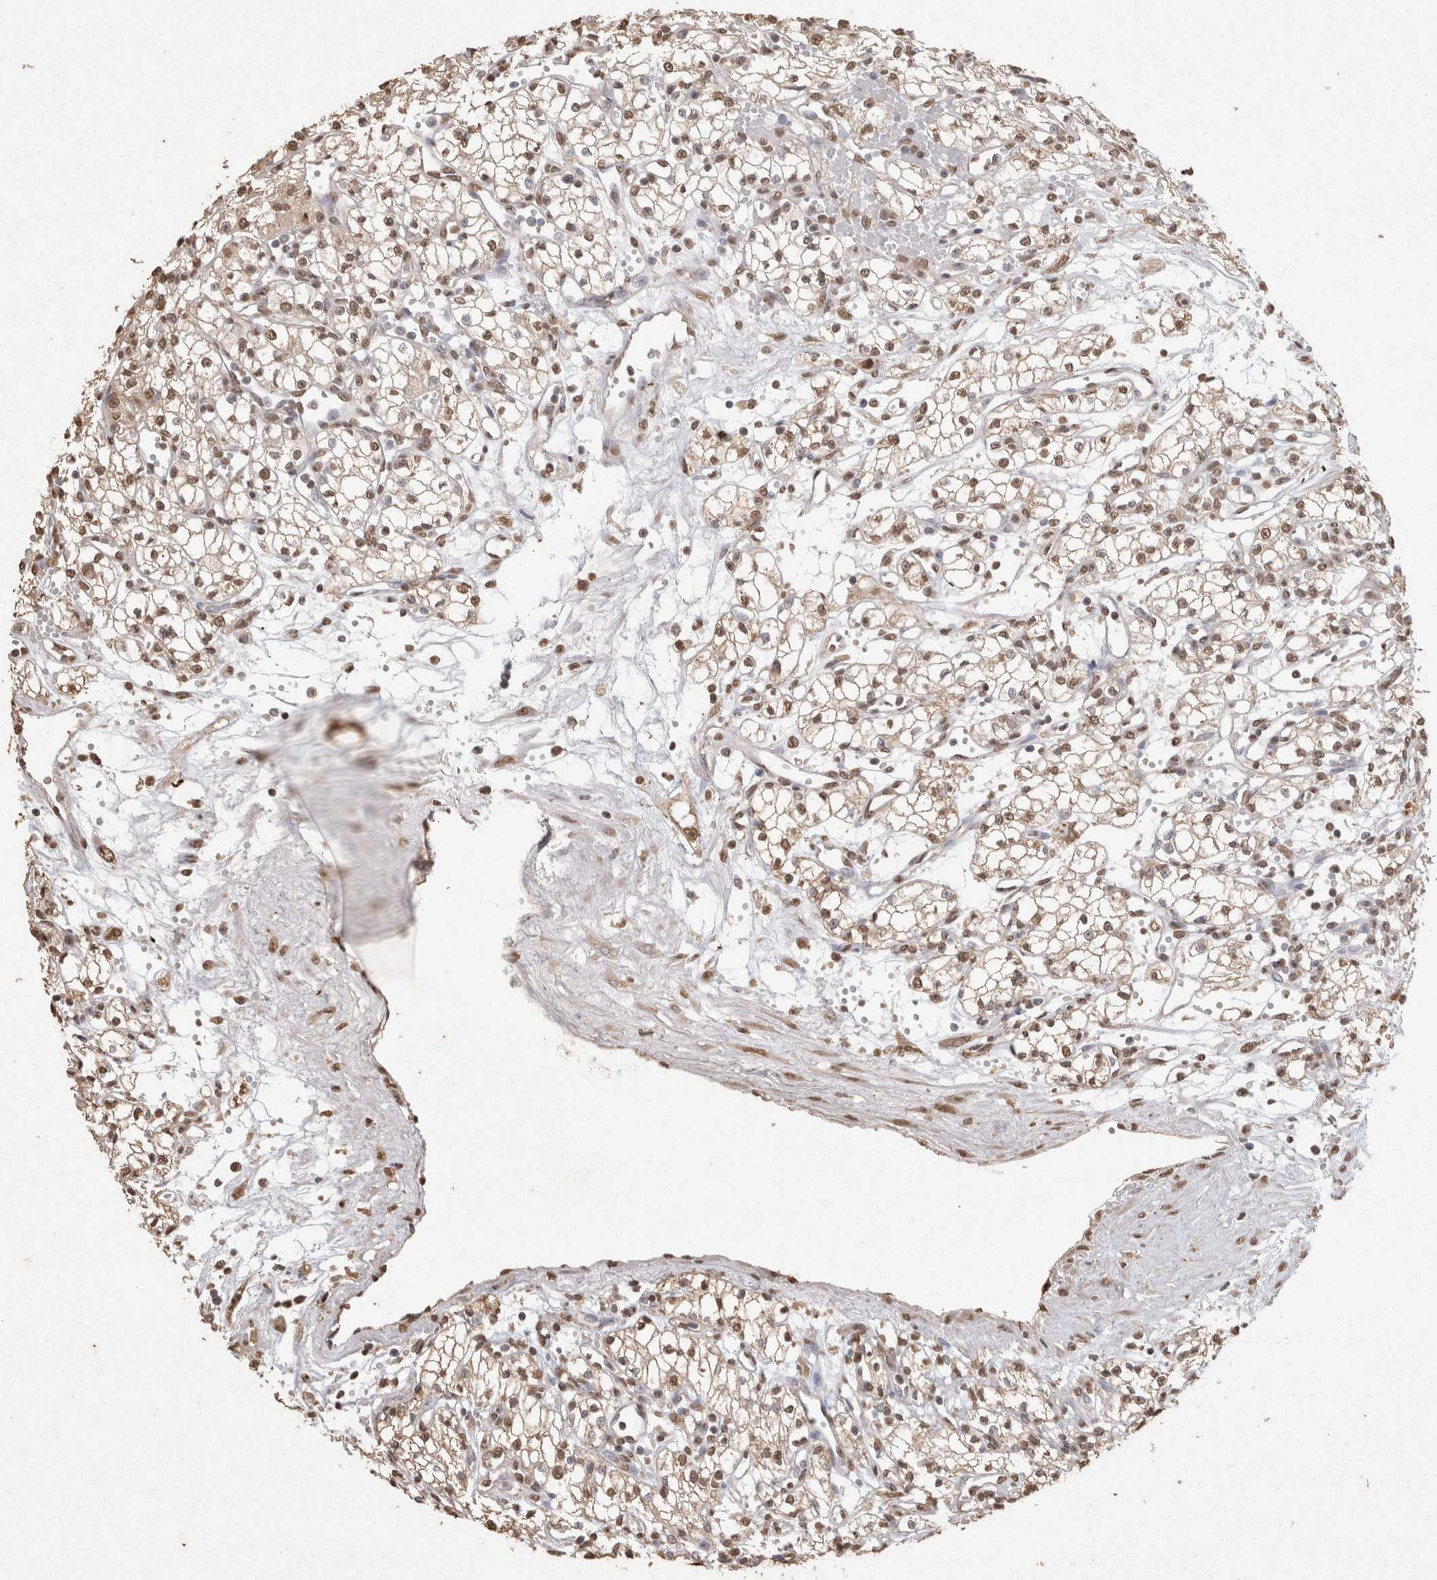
{"staining": {"intensity": "weak", "quantity": ">75%", "location": "cytoplasmic/membranous,nuclear"}, "tissue": "renal cancer", "cell_type": "Tumor cells", "image_type": "cancer", "snomed": [{"axis": "morphology", "description": "Normal tissue, NOS"}, {"axis": "morphology", "description": "Adenocarcinoma, NOS"}, {"axis": "topography", "description": "Kidney"}], "caption": "High-magnification brightfield microscopy of adenocarcinoma (renal) stained with DAB (3,3'-diaminobenzidine) (brown) and counterstained with hematoxylin (blue). tumor cells exhibit weak cytoplasmic/membranous and nuclear staining is identified in approximately>75% of cells.", "gene": "MLX", "patient": {"sex": "male", "age": 59}}